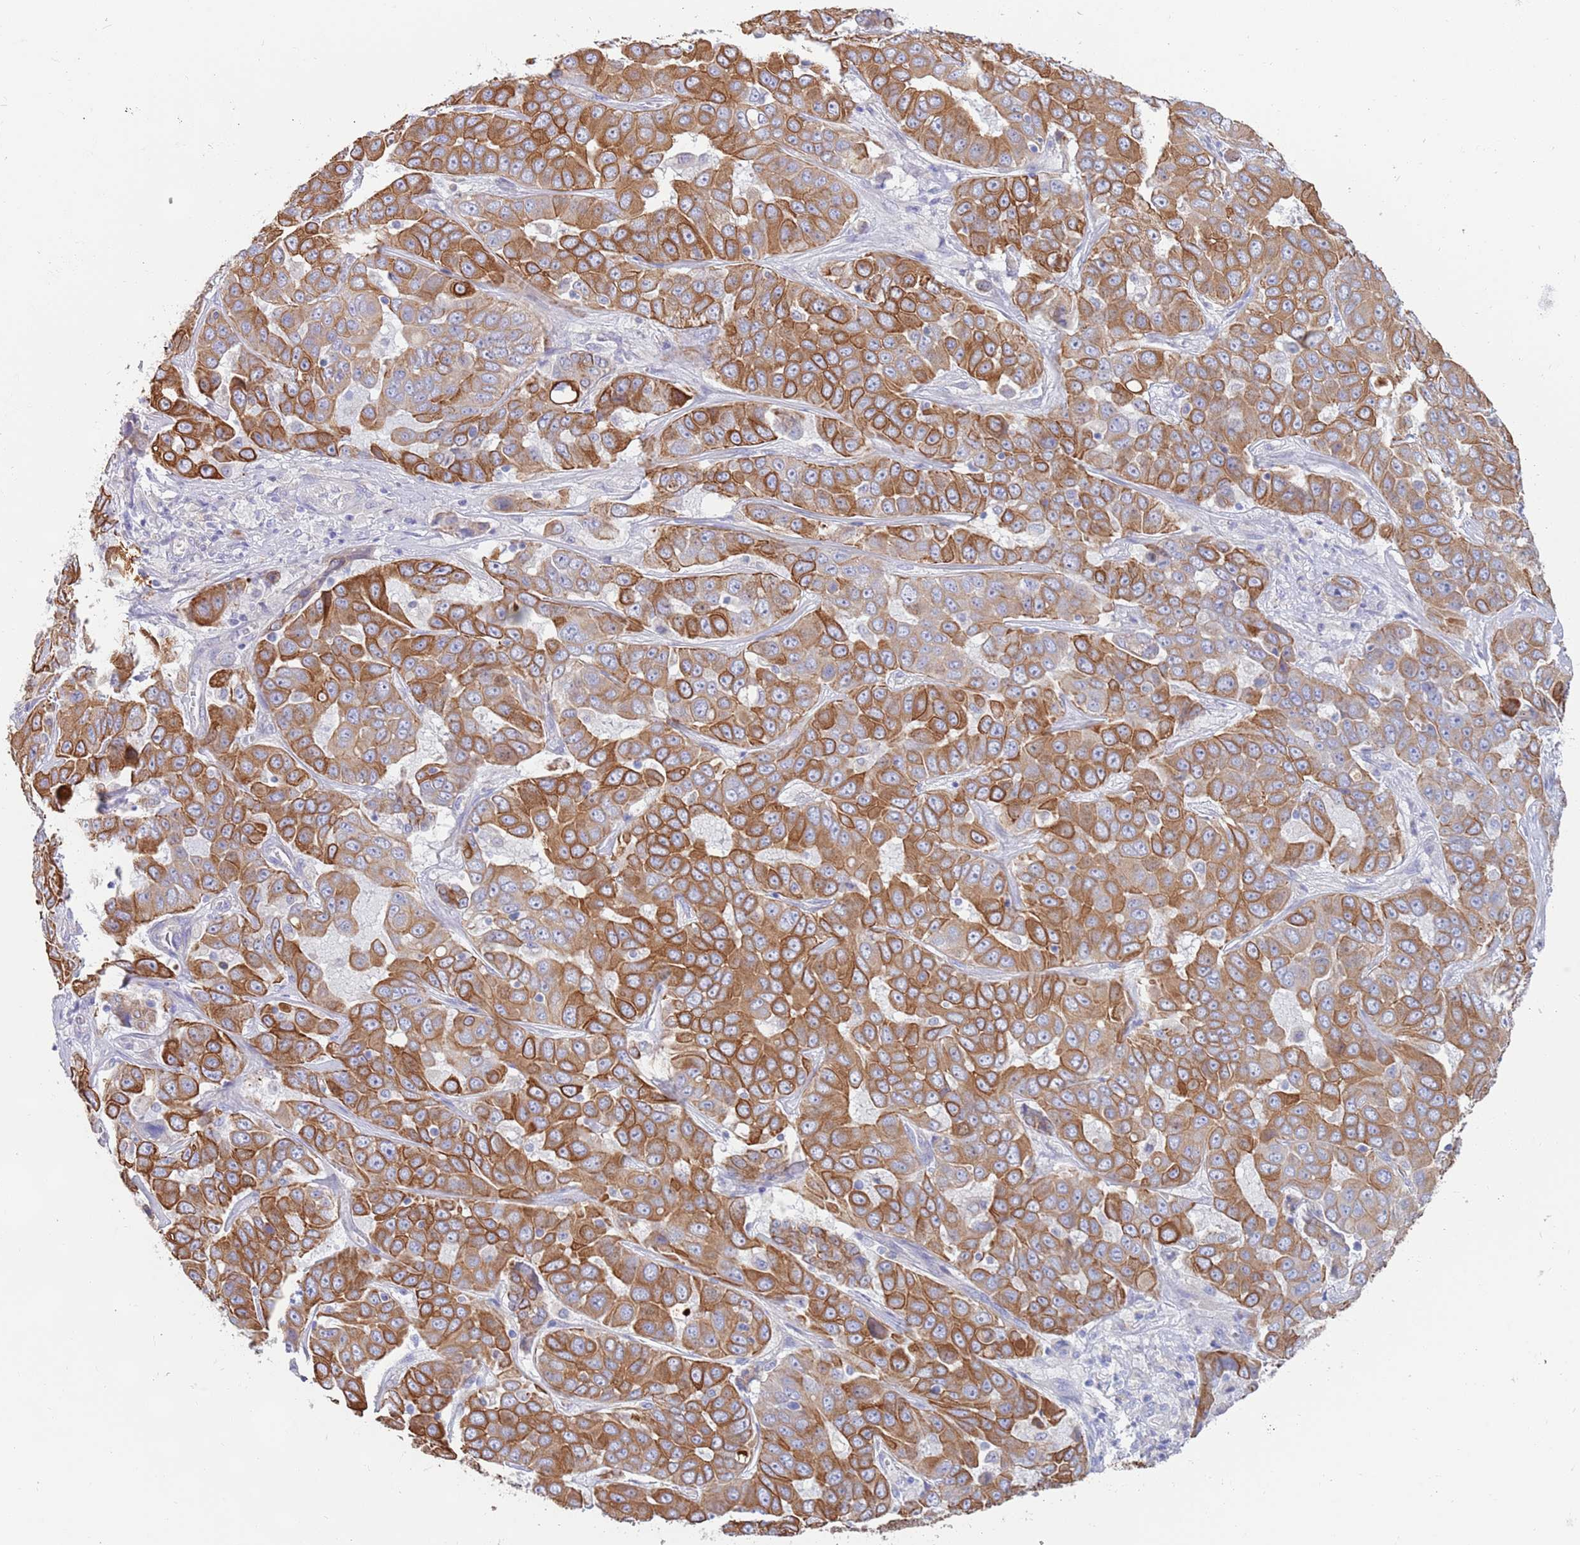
{"staining": {"intensity": "moderate", "quantity": ">75%", "location": "cytoplasmic/membranous"}, "tissue": "liver cancer", "cell_type": "Tumor cells", "image_type": "cancer", "snomed": [{"axis": "morphology", "description": "Cholangiocarcinoma"}, {"axis": "topography", "description": "Liver"}], "caption": "Human liver cancer stained with a brown dye exhibits moderate cytoplasmic/membranous positive staining in approximately >75% of tumor cells.", "gene": "CCDC149", "patient": {"sex": "female", "age": 52}}